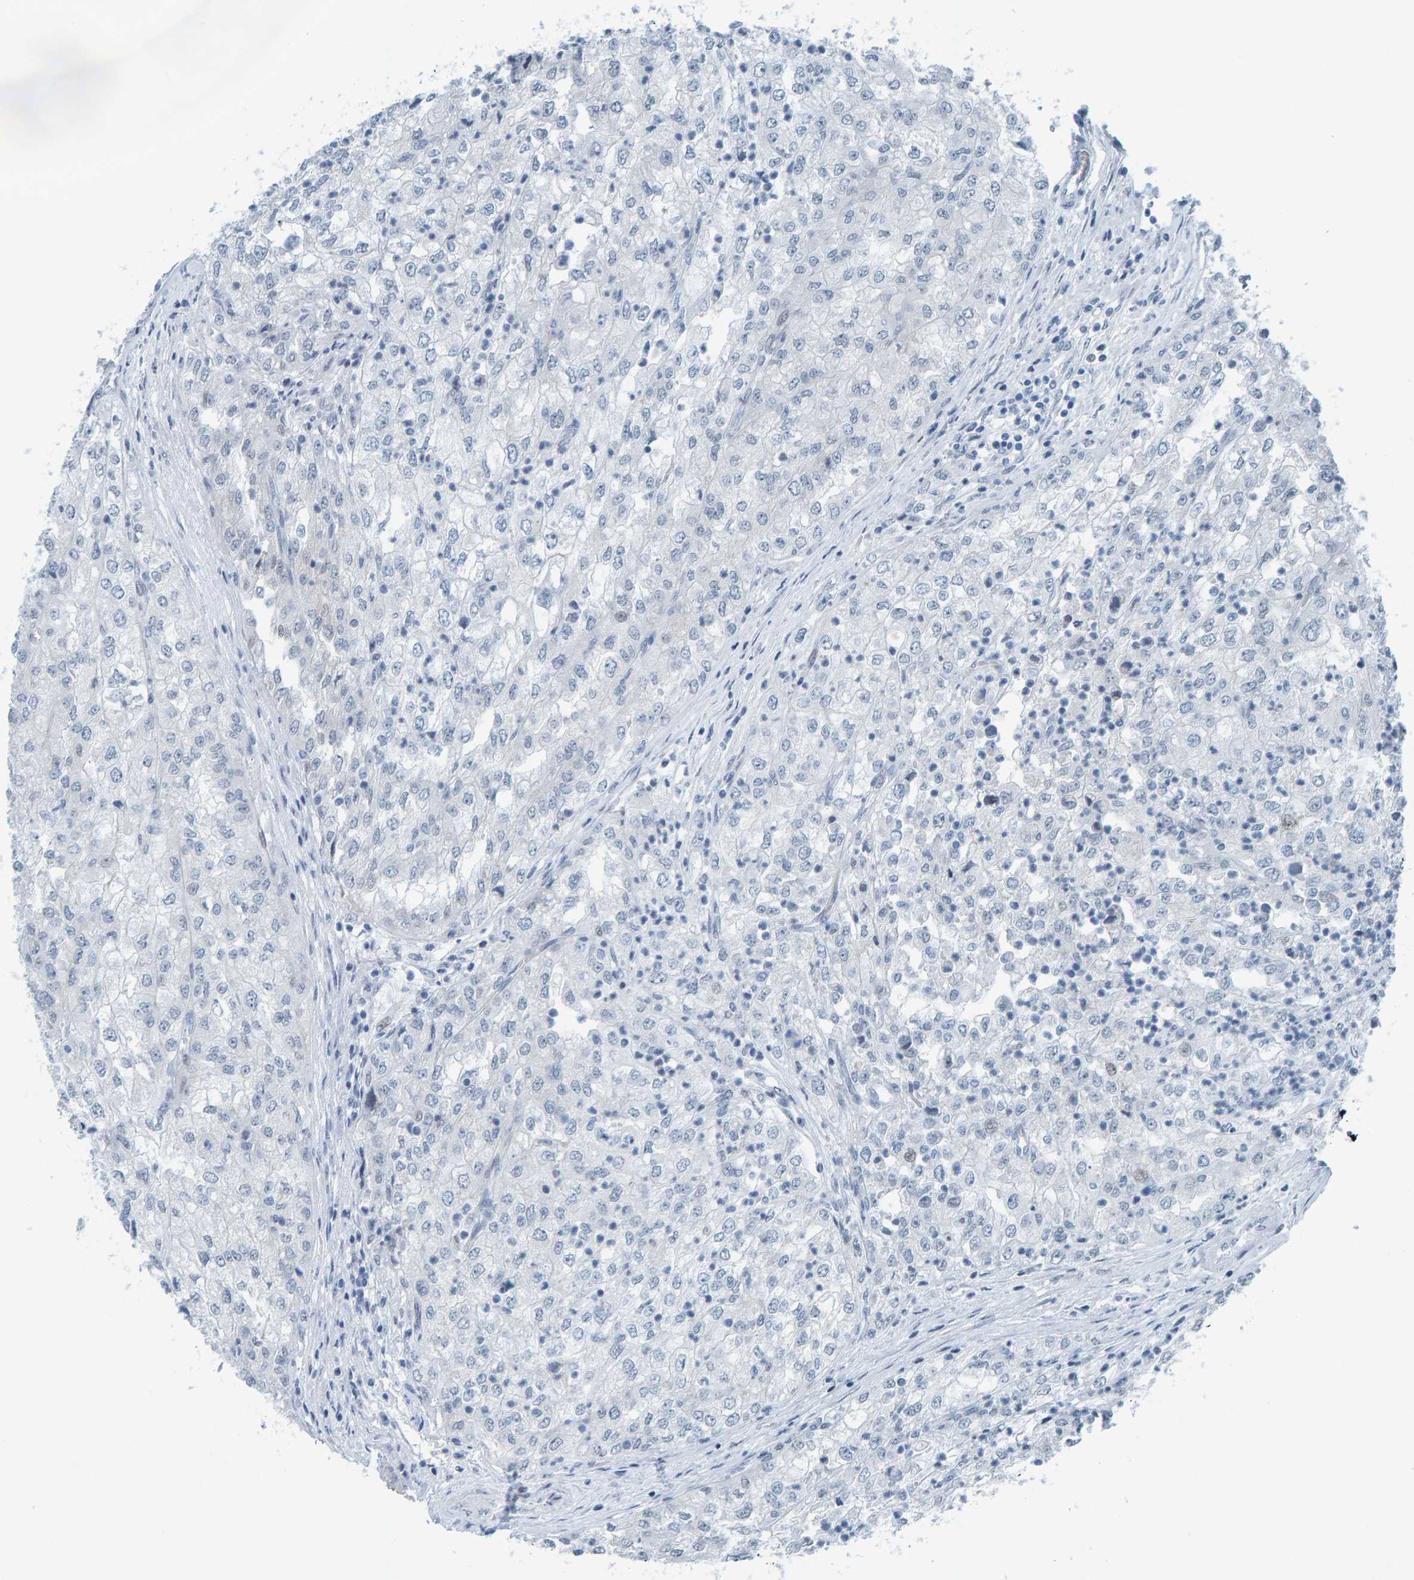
{"staining": {"intensity": "negative", "quantity": "none", "location": "none"}, "tissue": "renal cancer", "cell_type": "Tumor cells", "image_type": "cancer", "snomed": [{"axis": "morphology", "description": "Adenocarcinoma, NOS"}, {"axis": "topography", "description": "Kidney"}], "caption": "Image shows no protein staining in tumor cells of adenocarcinoma (renal) tissue.", "gene": "CNP", "patient": {"sex": "female", "age": 54}}